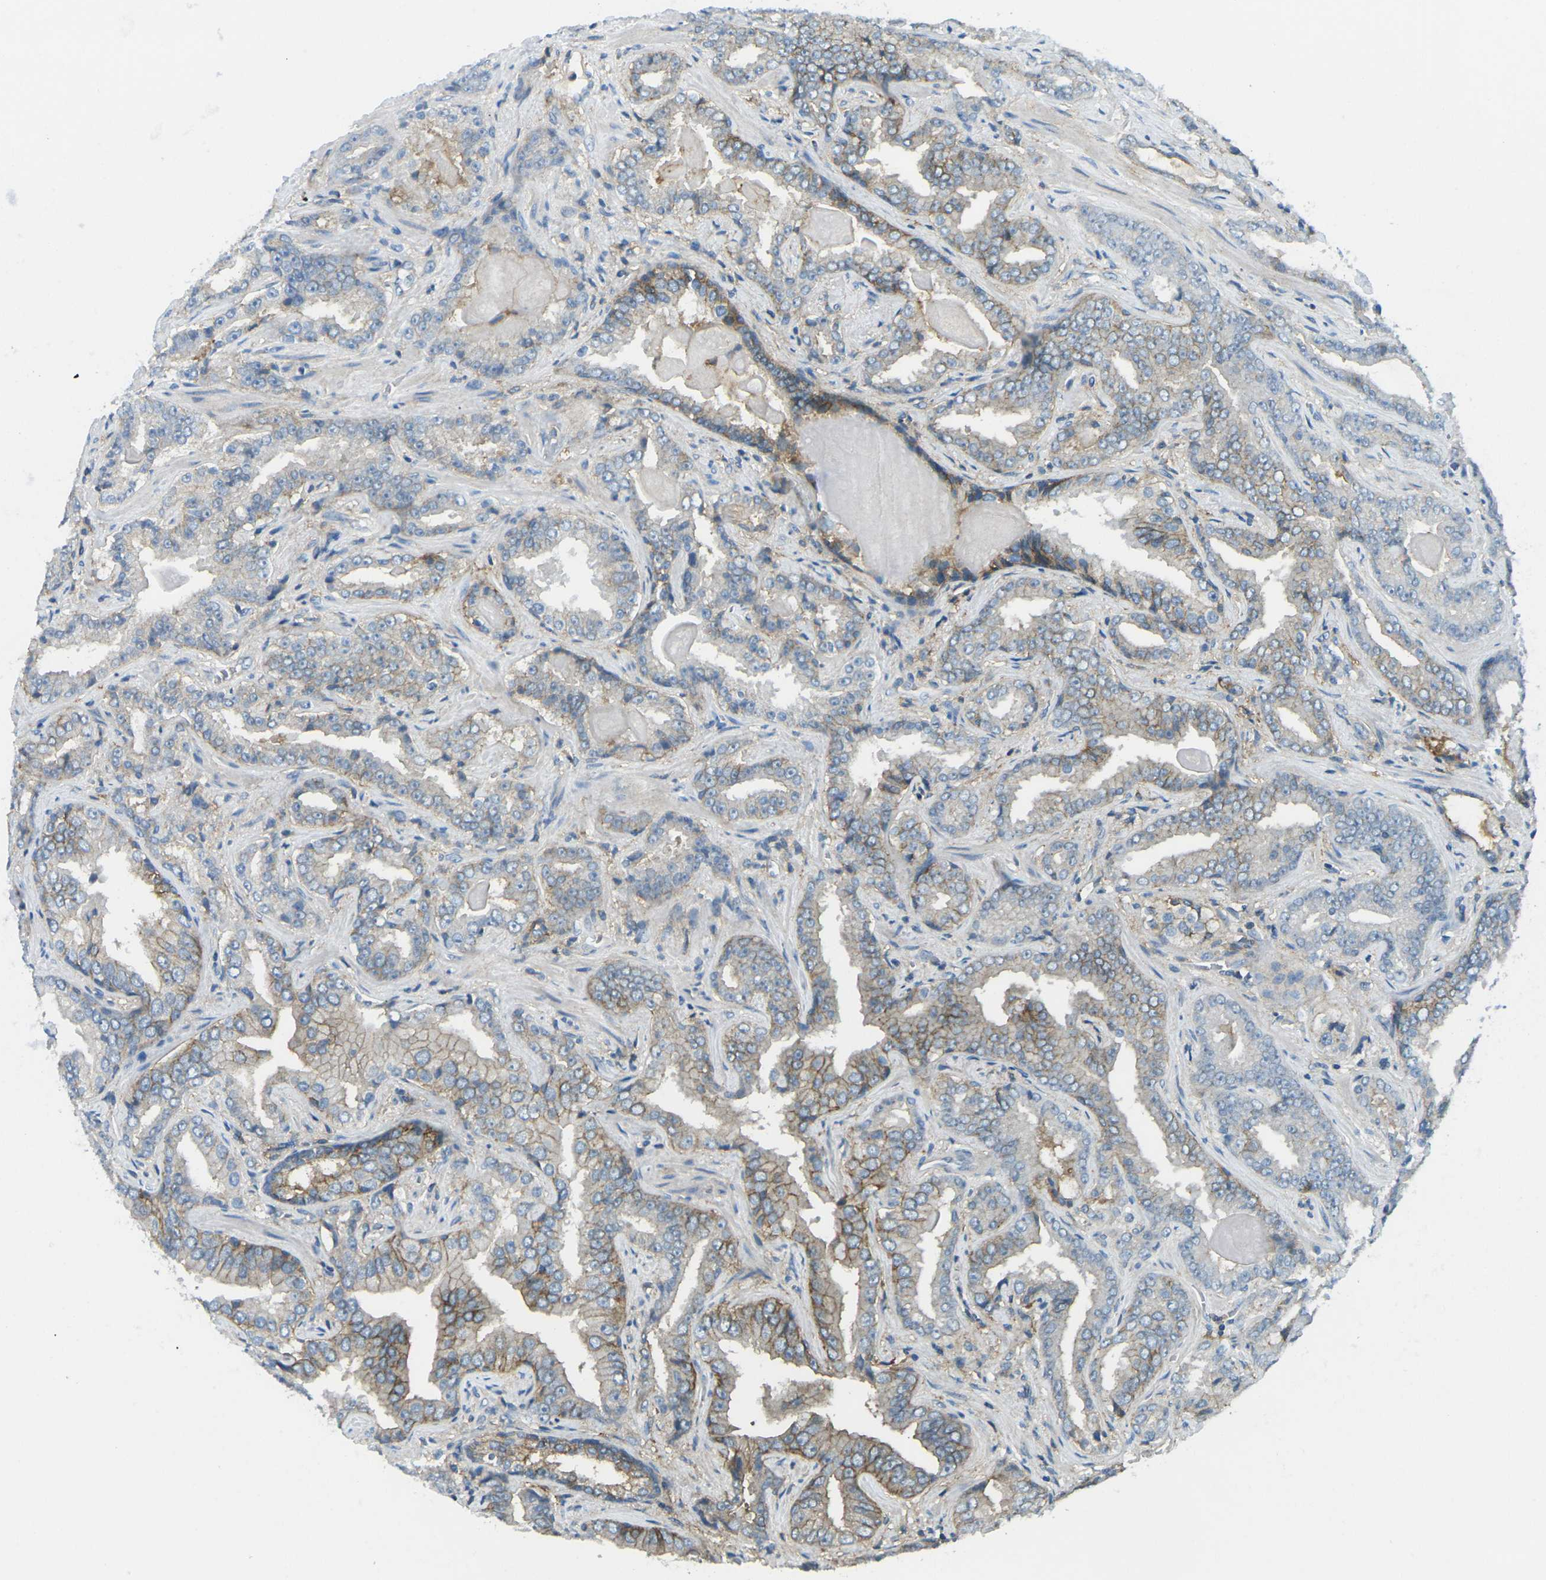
{"staining": {"intensity": "moderate", "quantity": "25%-75%", "location": "cytoplasmic/membranous"}, "tissue": "prostate cancer", "cell_type": "Tumor cells", "image_type": "cancer", "snomed": [{"axis": "morphology", "description": "Adenocarcinoma, Low grade"}, {"axis": "topography", "description": "Prostate"}], "caption": "Moderate cytoplasmic/membranous expression is identified in approximately 25%-75% of tumor cells in prostate cancer.", "gene": "CD47", "patient": {"sex": "male", "age": 60}}